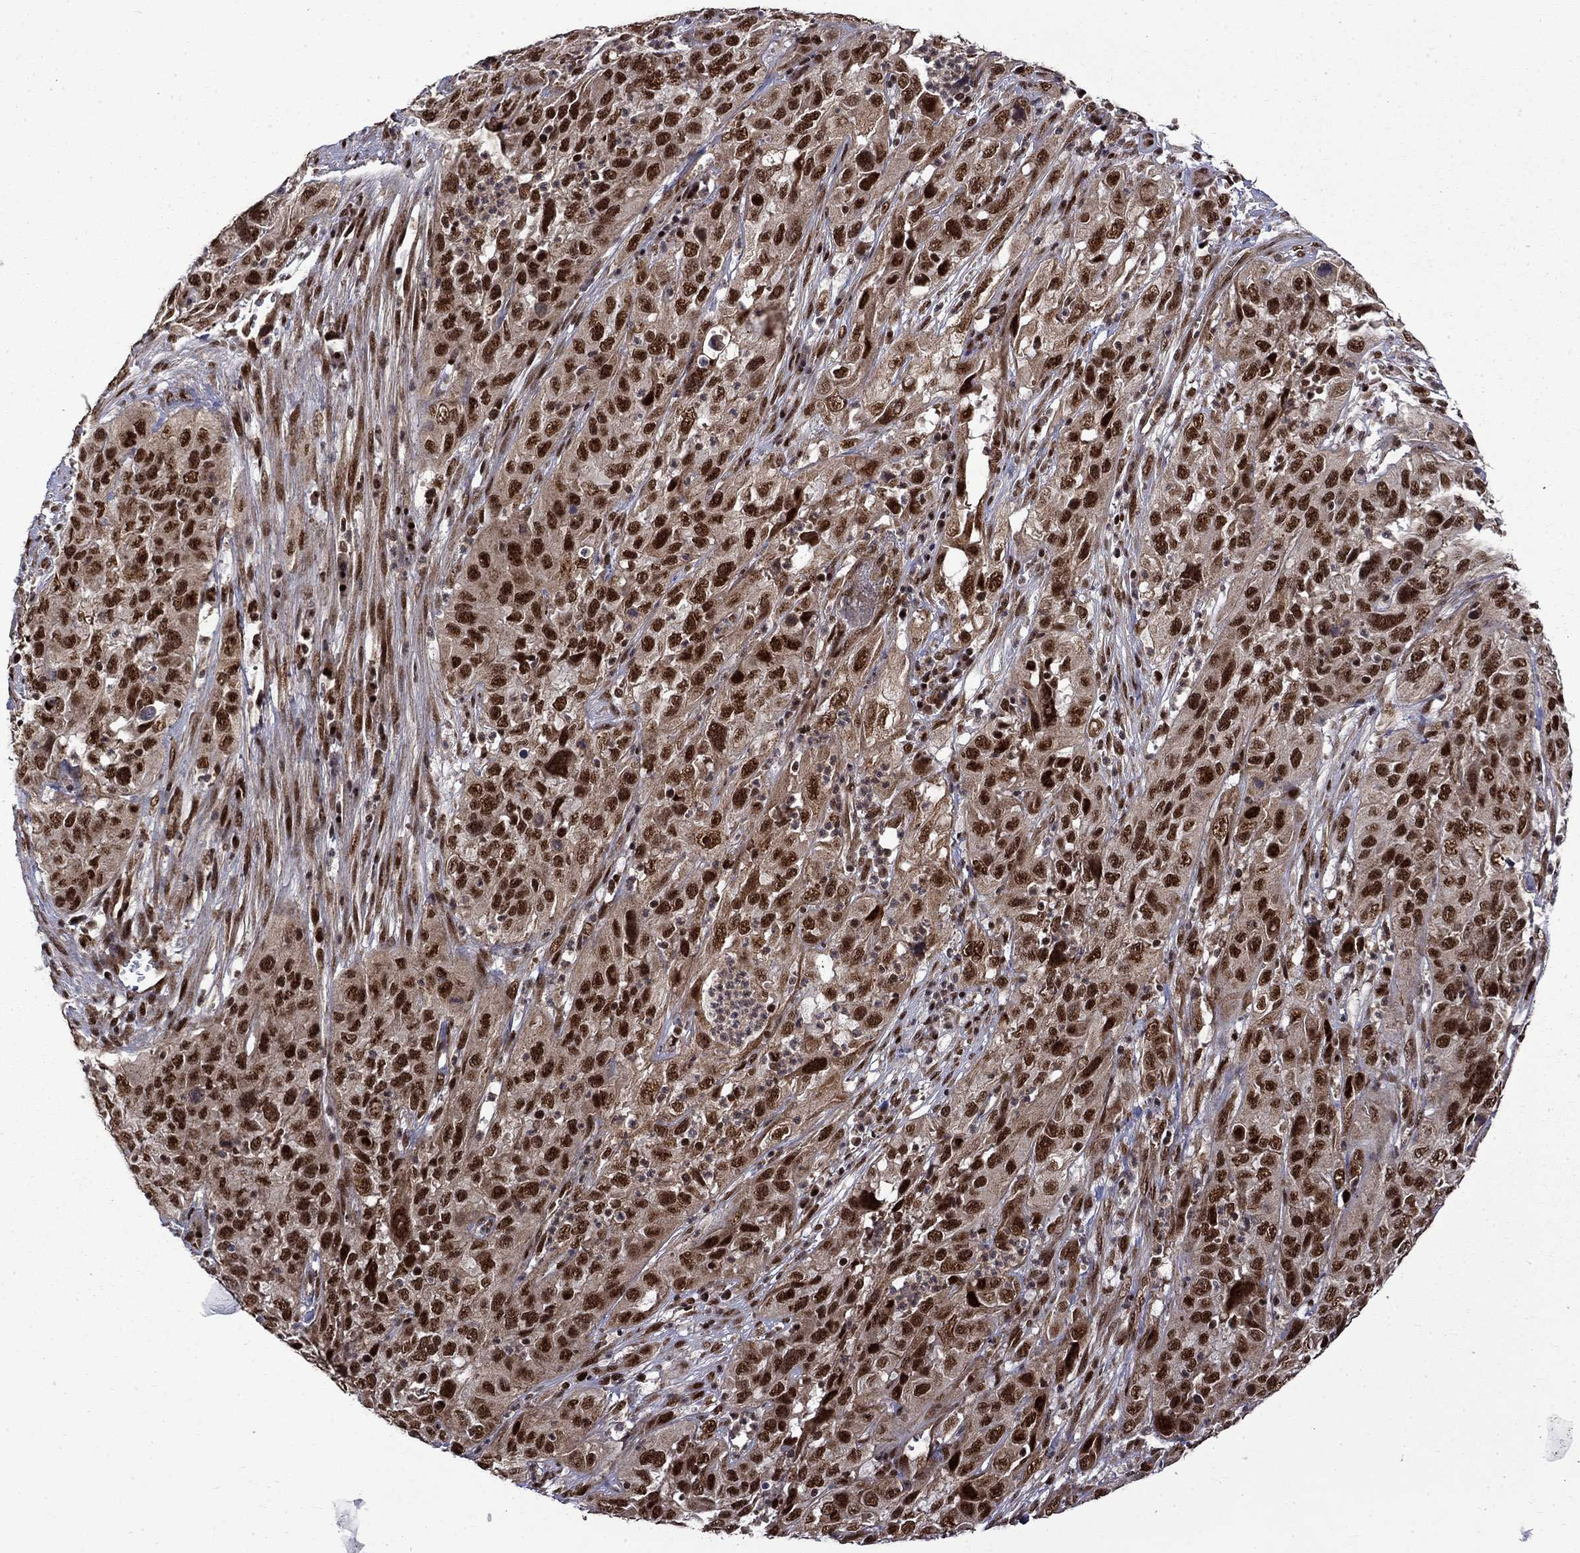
{"staining": {"intensity": "strong", "quantity": ">75%", "location": "nuclear"}, "tissue": "cervical cancer", "cell_type": "Tumor cells", "image_type": "cancer", "snomed": [{"axis": "morphology", "description": "Squamous cell carcinoma, NOS"}, {"axis": "topography", "description": "Cervix"}], "caption": "Immunohistochemistry (DAB) staining of human cervical squamous cell carcinoma shows strong nuclear protein positivity in approximately >75% of tumor cells. Nuclei are stained in blue.", "gene": "KPNA3", "patient": {"sex": "female", "age": 32}}